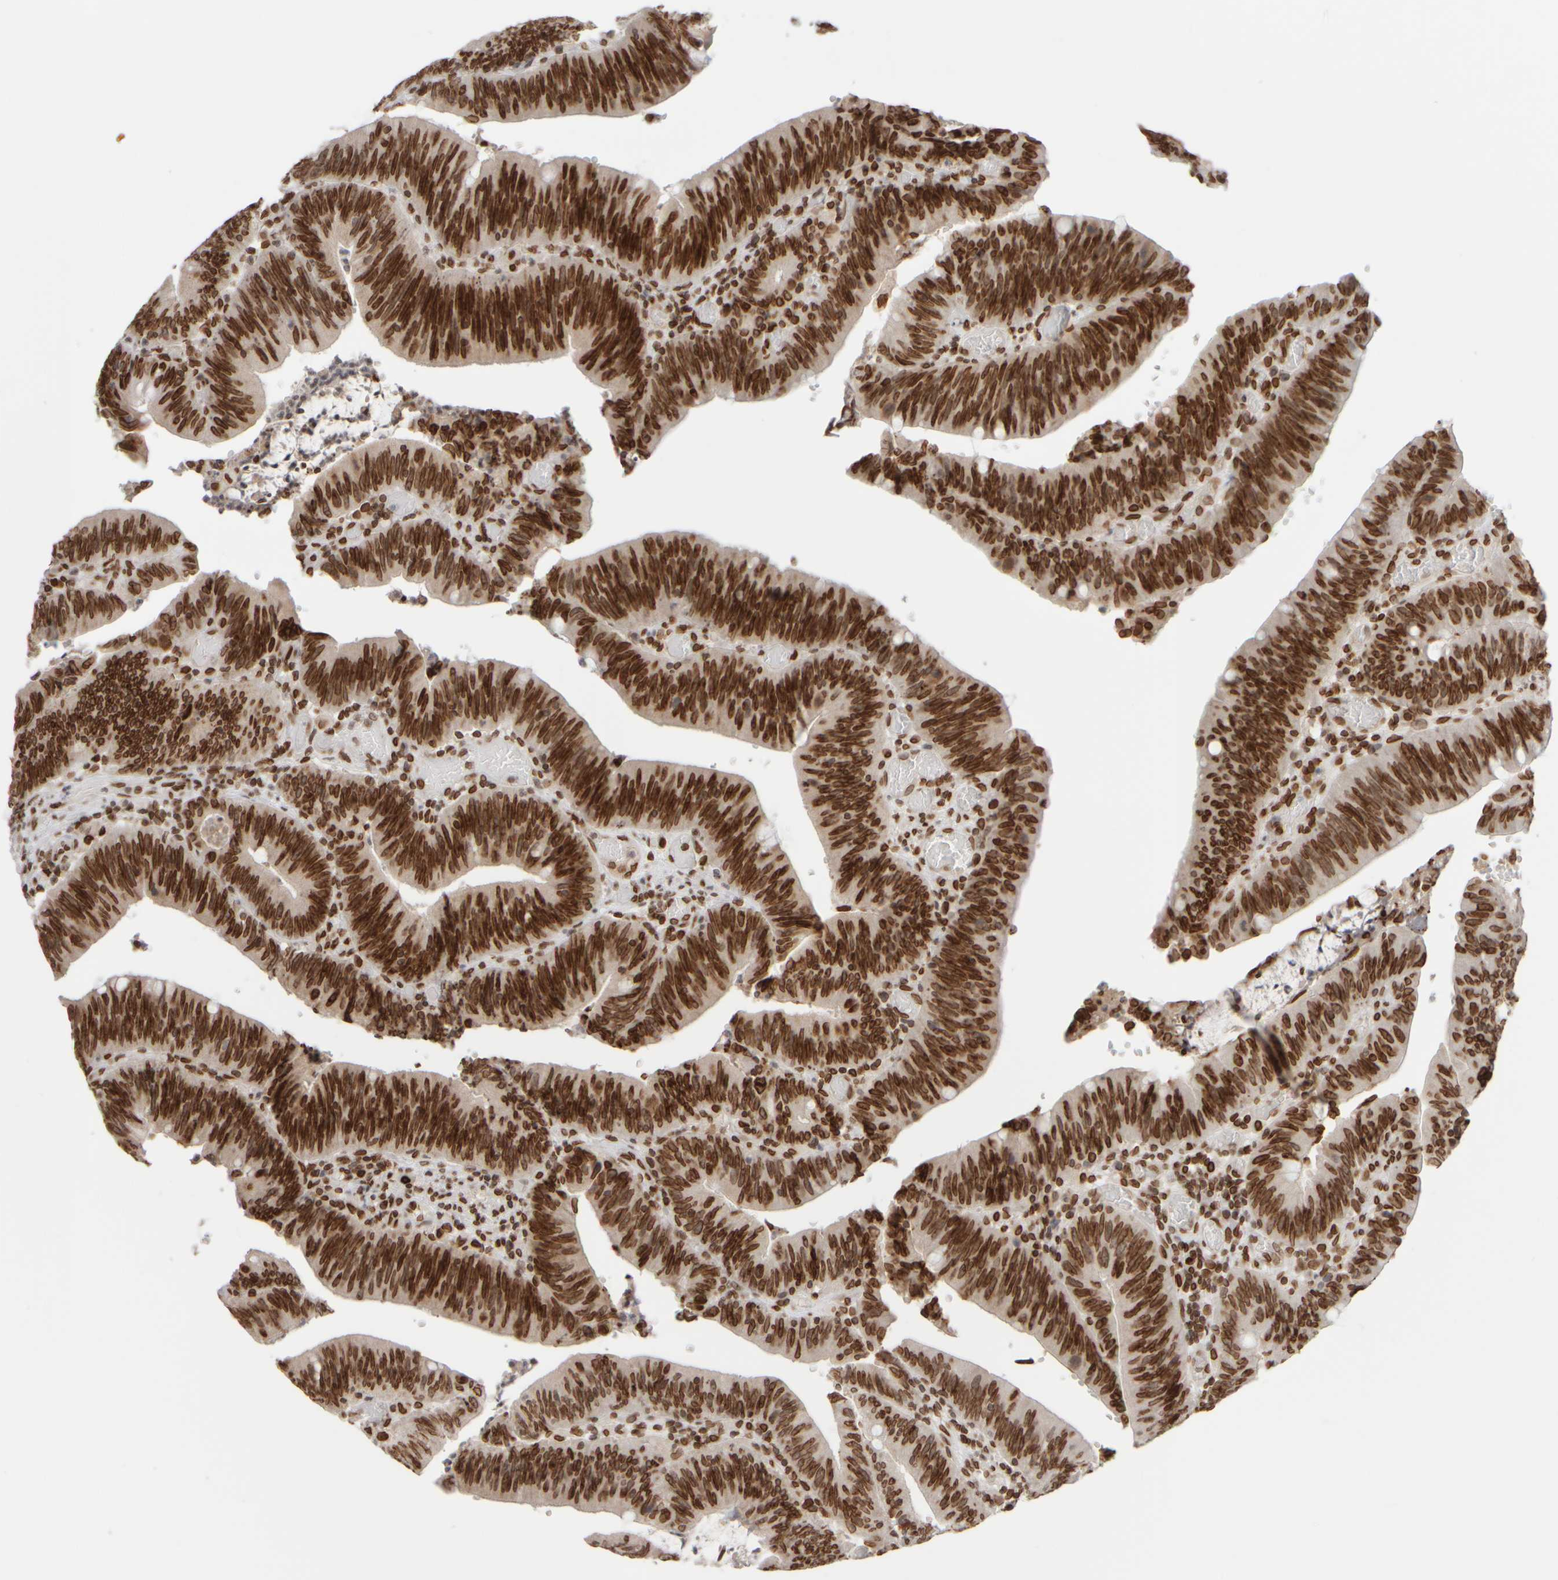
{"staining": {"intensity": "strong", "quantity": ">75%", "location": "cytoplasmic/membranous,nuclear"}, "tissue": "colorectal cancer", "cell_type": "Tumor cells", "image_type": "cancer", "snomed": [{"axis": "morphology", "description": "Normal tissue, NOS"}, {"axis": "morphology", "description": "Adenocarcinoma, NOS"}, {"axis": "topography", "description": "Rectum"}], "caption": "Immunohistochemistry staining of colorectal cancer (adenocarcinoma), which shows high levels of strong cytoplasmic/membranous and nuclear staining in about >75% of tumor cells indicating strong cytoplasmic/membranous and nuclear protein expression. The staining was performed using DAB (3,3'-diaminobenzidine) (brown) for protein detection and nuclei were counterstained in hematoxylin (blue).", "gene": "ZC3HC1", "patient": {"sex": "female", "age": 66}}